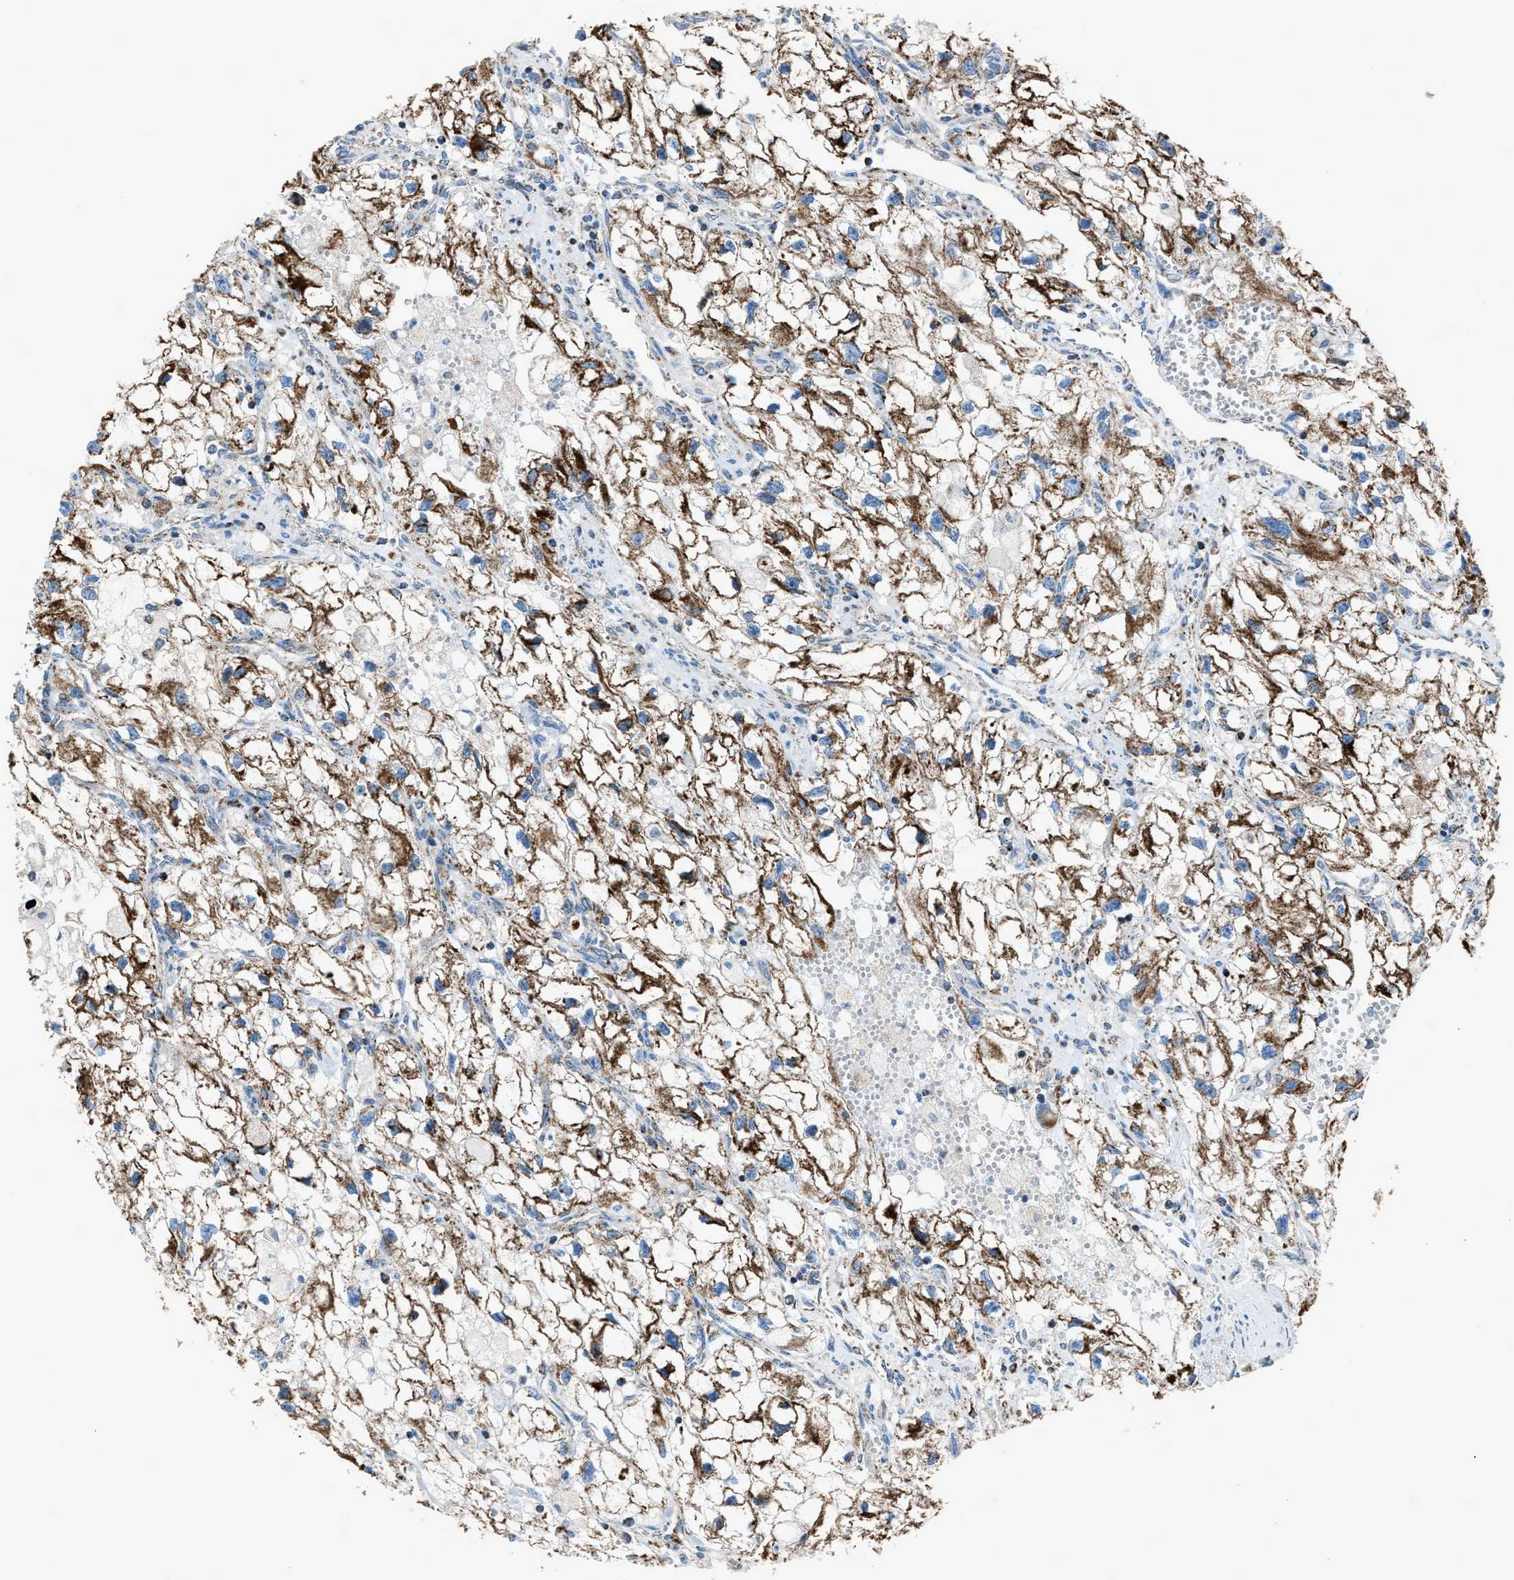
{"staining": {"intensity": "strong", "quantity": ">75%", "location": "cytoplasmic/membranous"}, "tissue": "renal cancer", "cell_type": "Tumor cells", "image_type": "cancer", "snomed": [{"axis": "morphology", "description": "Adenocarcinoma, NOS"}, {"axis": "topography", "description": "Kidney"}], "caption": "Protein analysis of renal cancer tissue exhibits strong cytoplasmic/membranous positivity in about >75% of tumor cells.", "gene": "MDH2", "patient": {"sex": "female", "age": 70}}